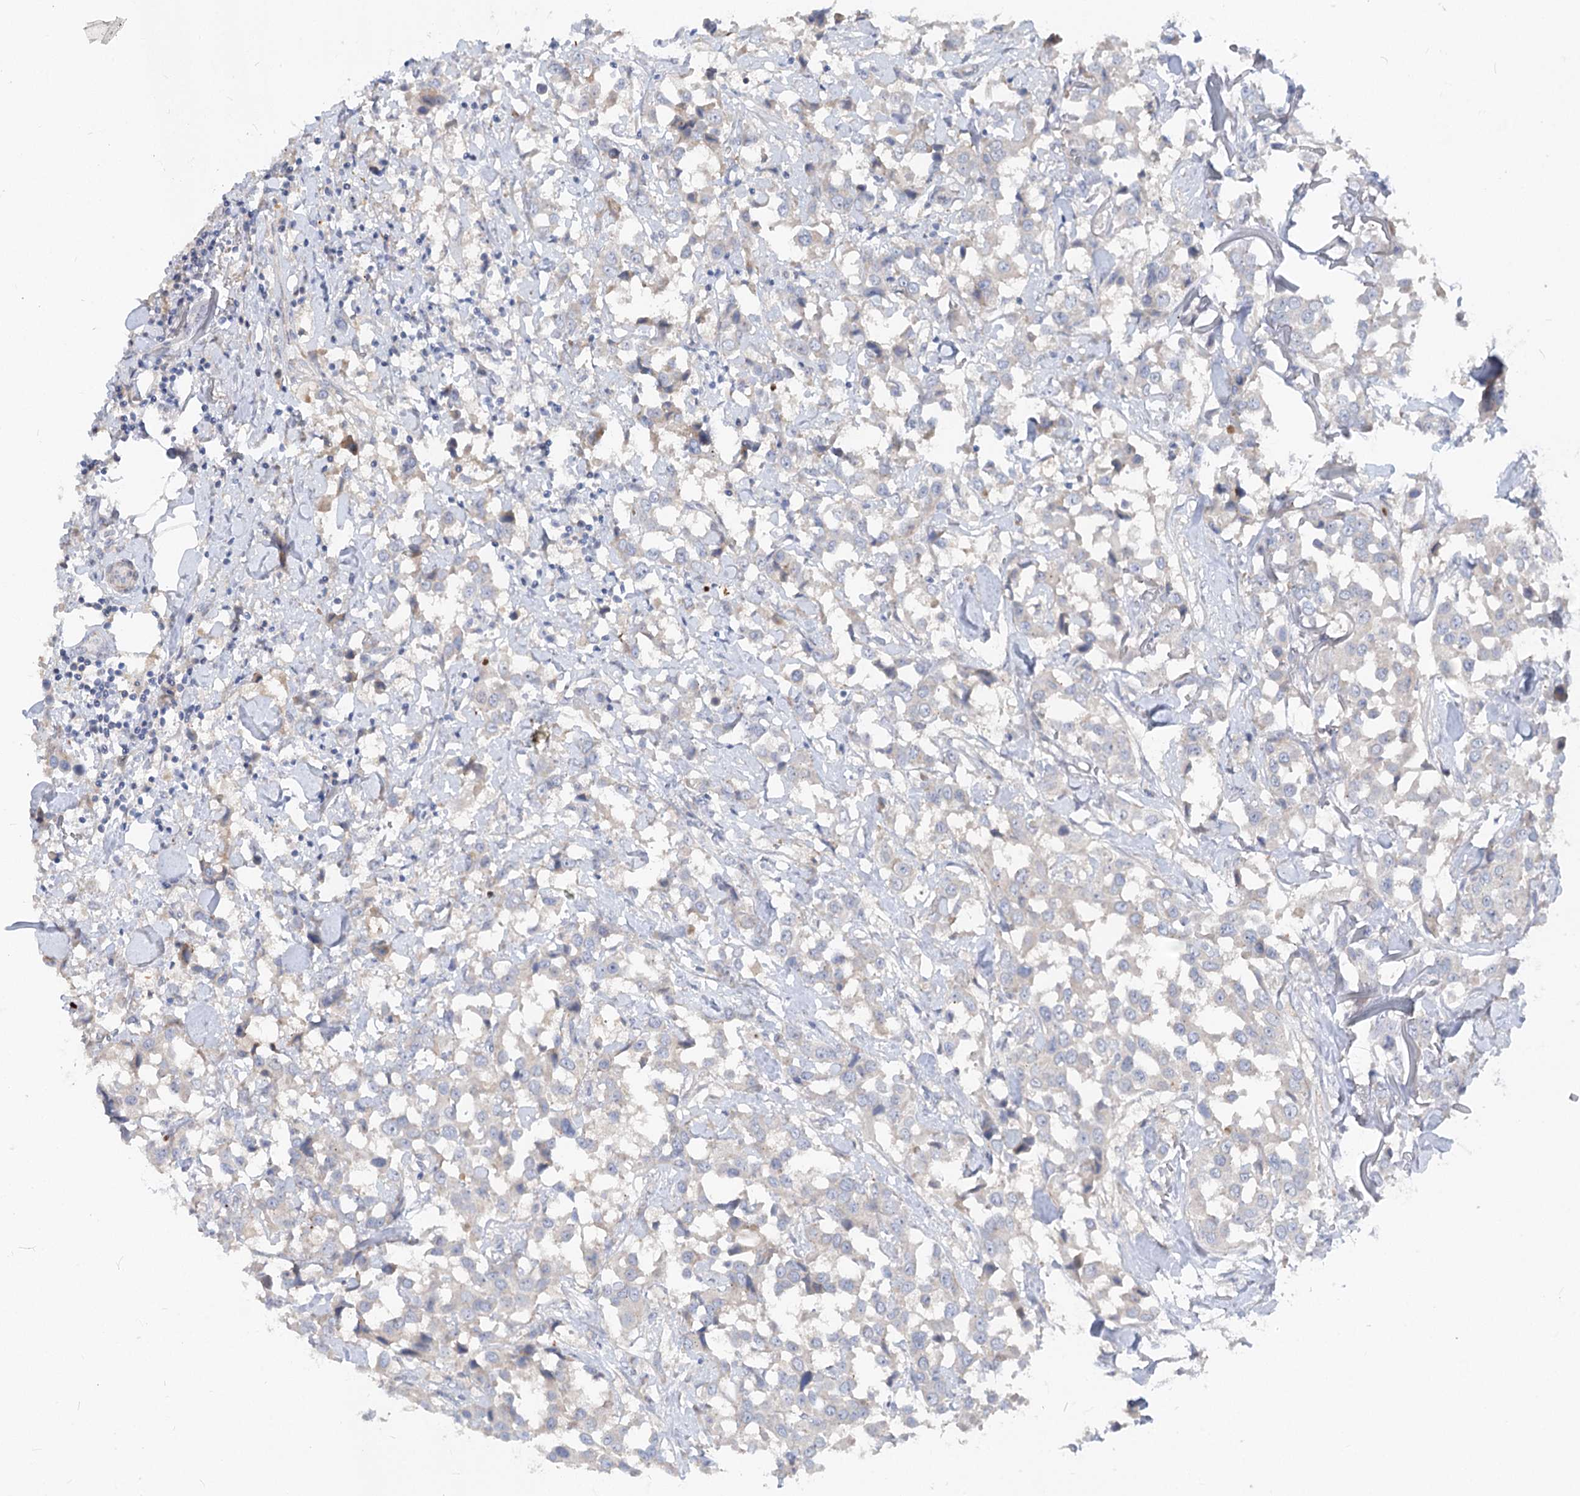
{"staining": {"intensity": "negative", "quantity": "none", "location": "none"}, "tissue": "breast cancer", "cell_type": "Tumor cells", "image_type": "cancer", "snomed": [{"axis": "morphology", "description": "Duct carcinoma"}, {"axis": "topography", "description": "Breast"}], "caption": "Immunohistochemistry (IHC) micrograph of neoplastic tissue: human invasive ductal carcinoma (breast) stained with DAB (3,3'-diaminobenzidine) demonstrates no significant protein positivity in tumor cells.", "gene": "FGF19", "patient": {"sex": "female", "age": 80}}